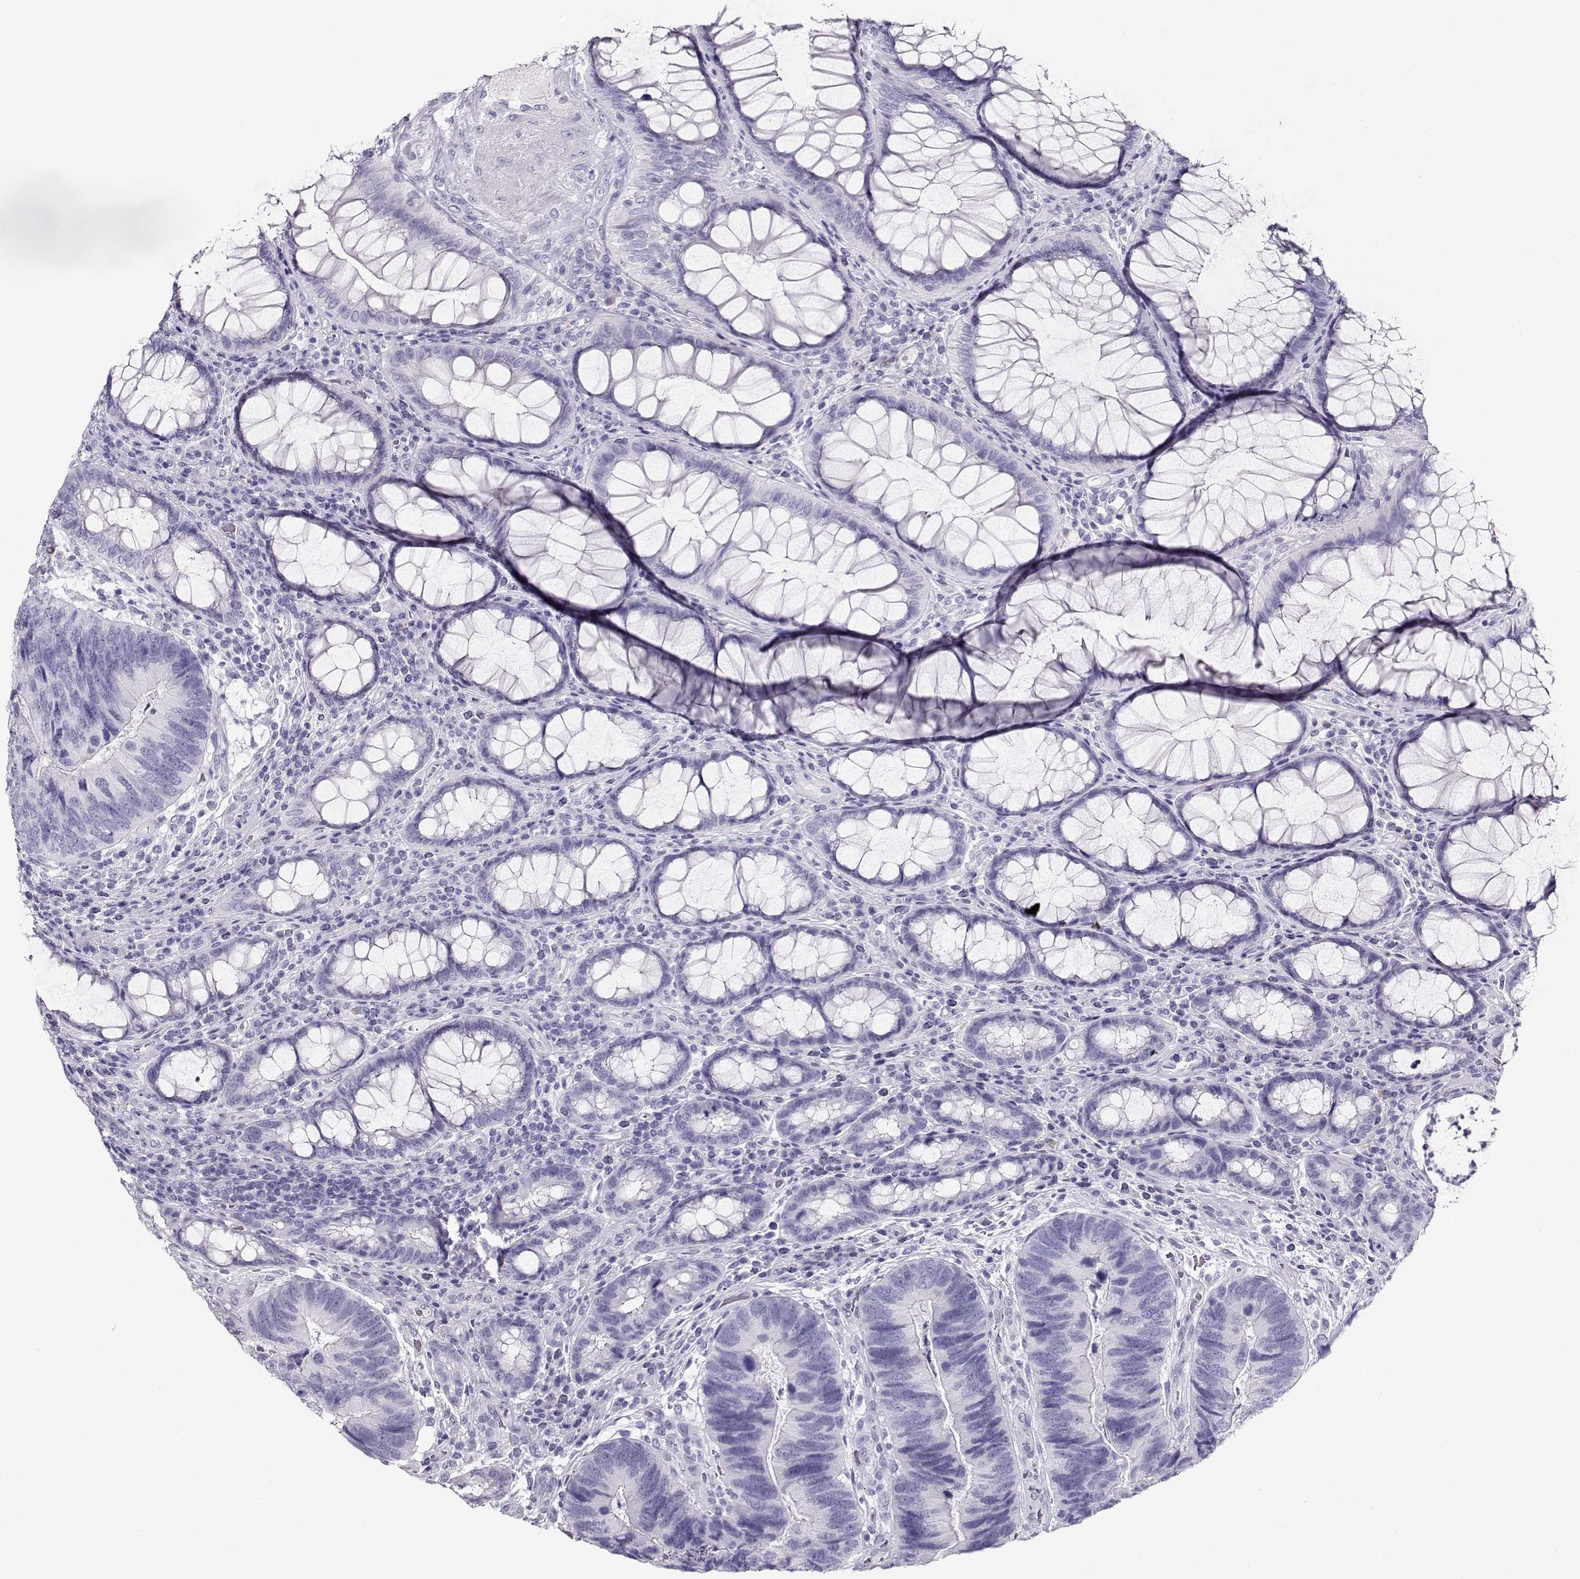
{"staining": {"intensity": "negative", "quantity": "none", "location": "none"}, "tissue": "colorectal cancer", "cell_type": "Tumor cells", "image_type": "cancer", "snomed": [{"axis": "morphology", "description": "Adenocarcinoma, NOS"}, {"axis": "topography", "description": "Colon"}], "caption": "An IHC histopathology image of adenocarcinoma (colorectal) is shown. There is no staining in tumor cells of adenocarcinoma (colorectal).", "gene": "CRX", "patient": {"sex": "female", "age": 67}}